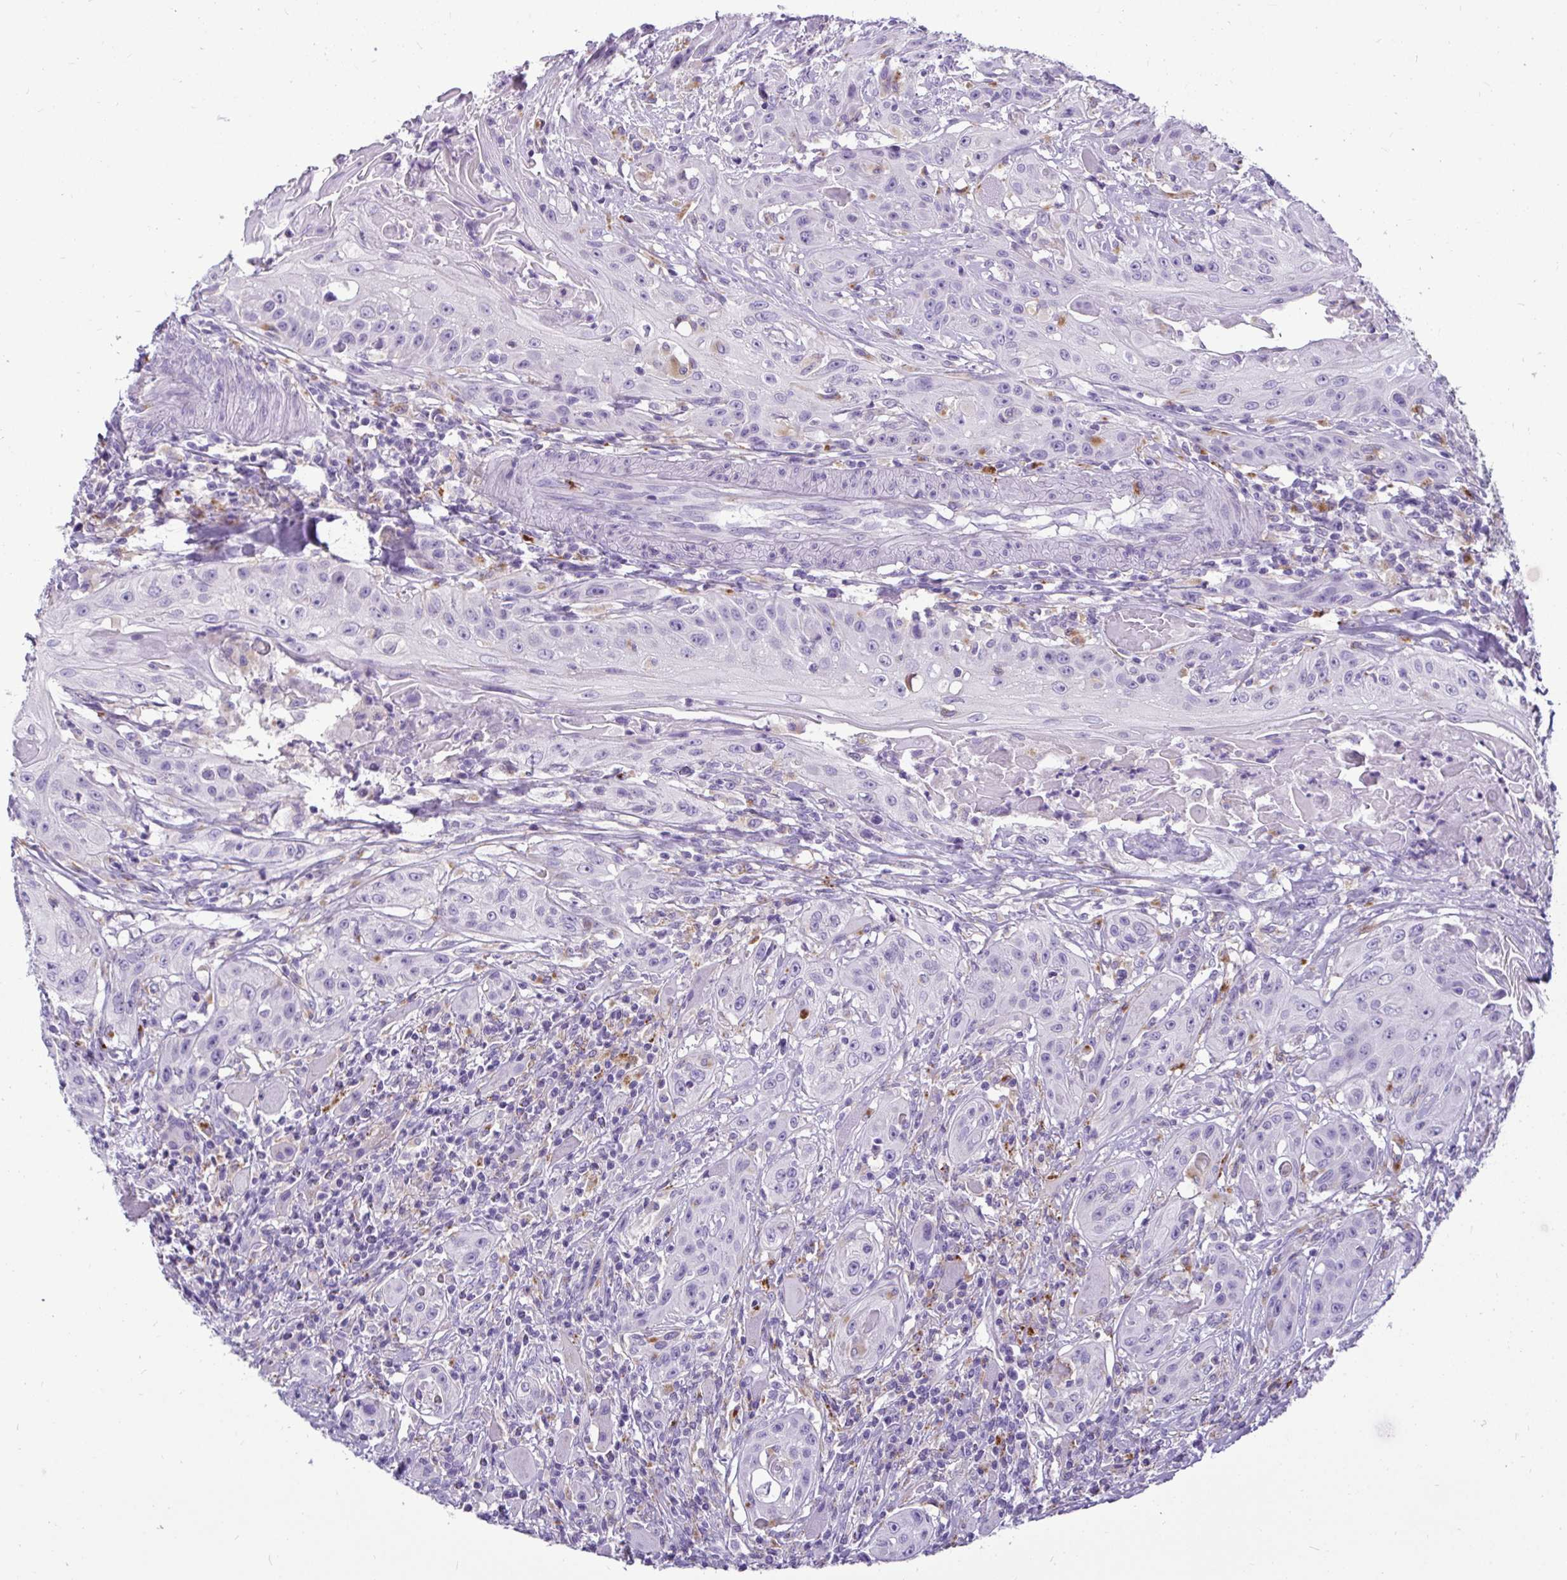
{"staining": {"intensity": "negative", "quantity": "none", "location": "none"}, "tissue": "head and neck cancer", "cell_type": "Tumor cells", "image_type": "cancer", "snomed": [{"axis": "morphology", "description": "Squamous cell carcinoma, NOS"}, {"axis": "topography", "description": "Oral tissue"}, {"axis": "topography", "description": "Head-Neck"}, {"axis": "topography", "description": "Neck, NOS"}], "caption": "Tumor cells are negative for protein expression in human squamous cell carcinoma (head and neck).", "gene": "CTSZ", "patient": {"sex": "female", "age": 55}}